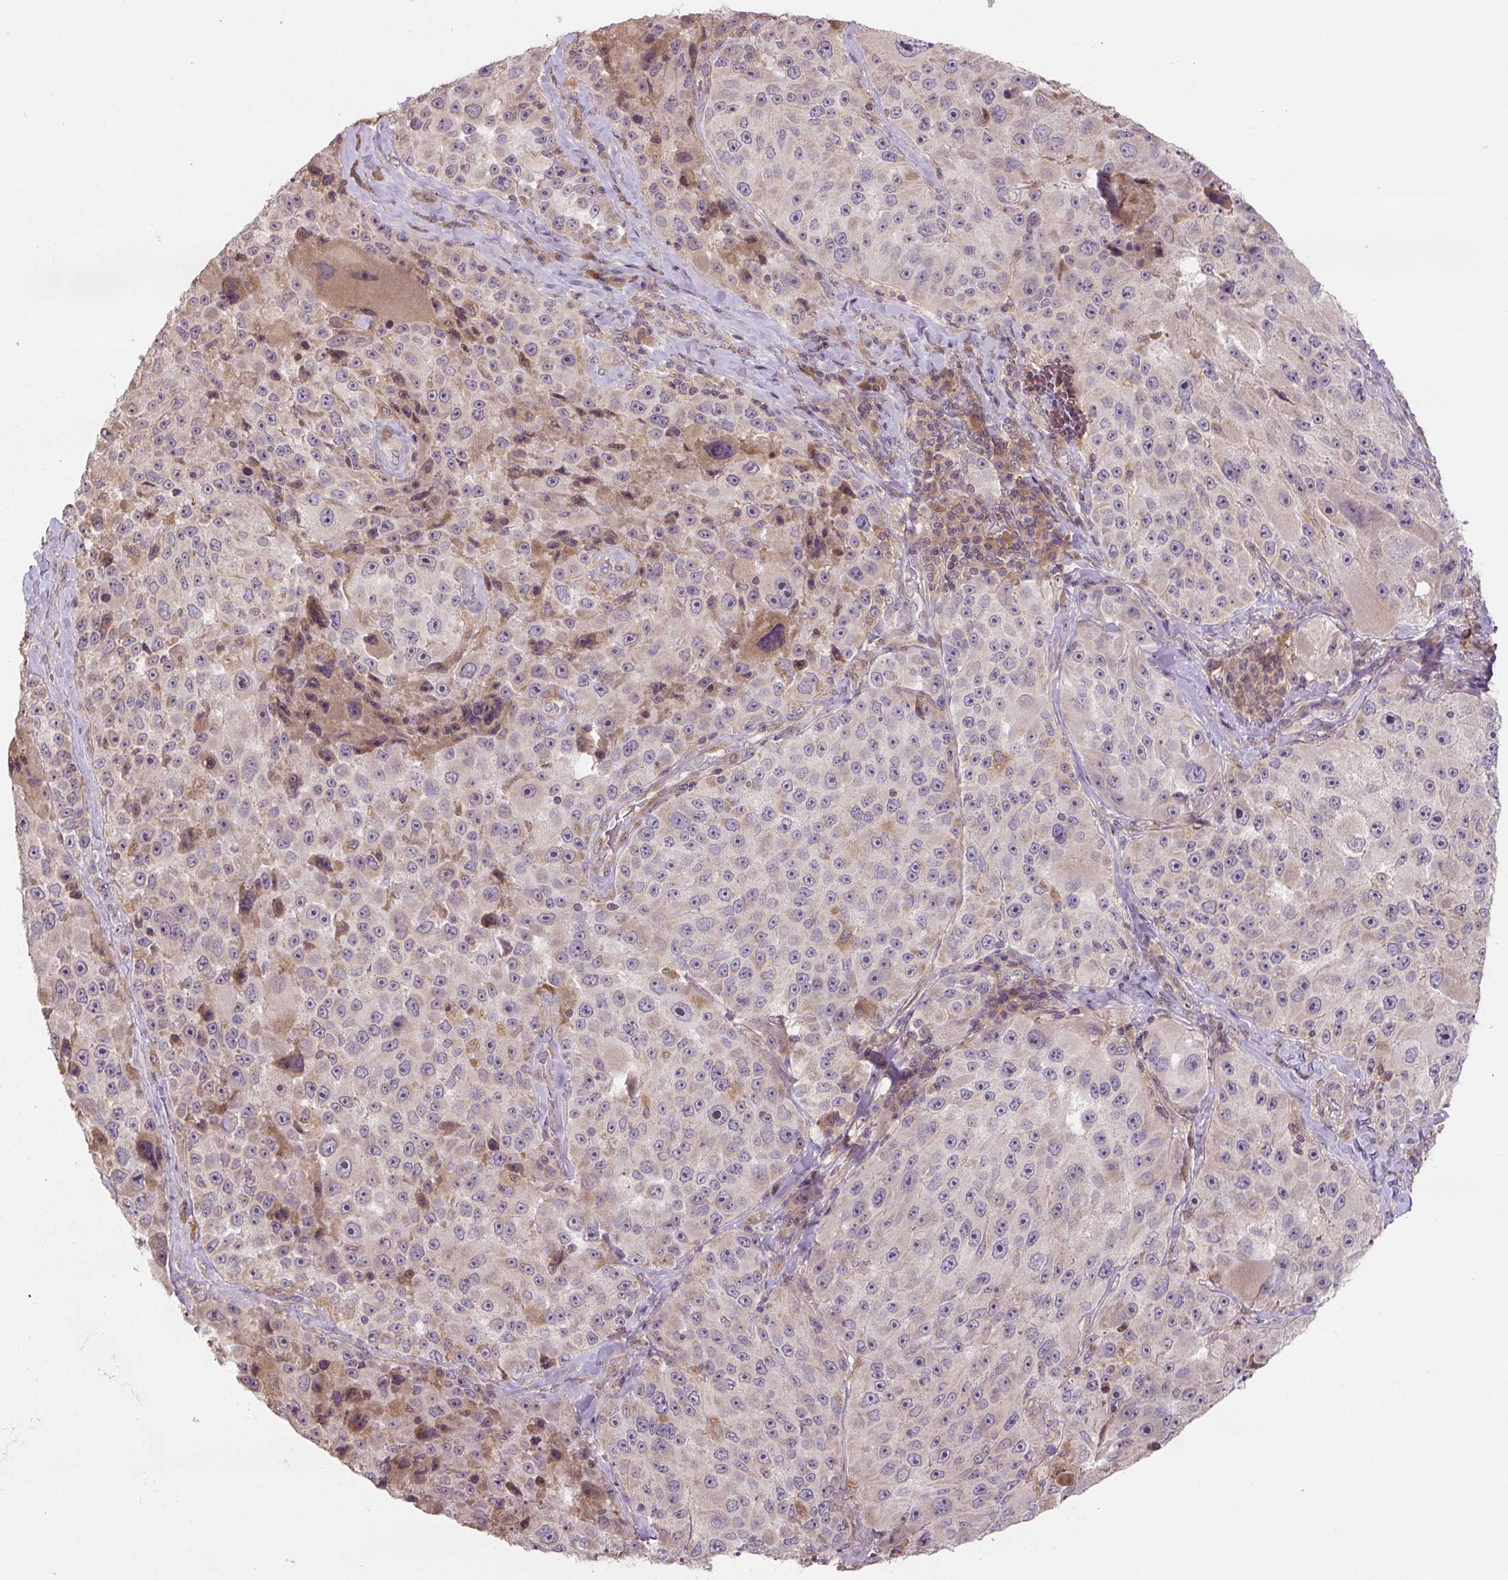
{"staining": {"intensity": "moderate", "quantity": "<25%", "location": "cytoplasmic/membranous"}, "tissue": "melanoma", "cell_type": "Tumor cells", "image_type": "cancer", "snomed": [{"axis": "morphology", "description": "Malignant melanoma, Metastatic site"}, {"axis": "topography", "description": "Lymph node"}], "caption": "This is an image of immunohistochemistry (IHC) staining of melanoma, which shows moderate positivity in the cytoplasmic/membranous of tumor cells.", "gene": "C2orf73", "patient": {"sex": "male", "age": 62}}